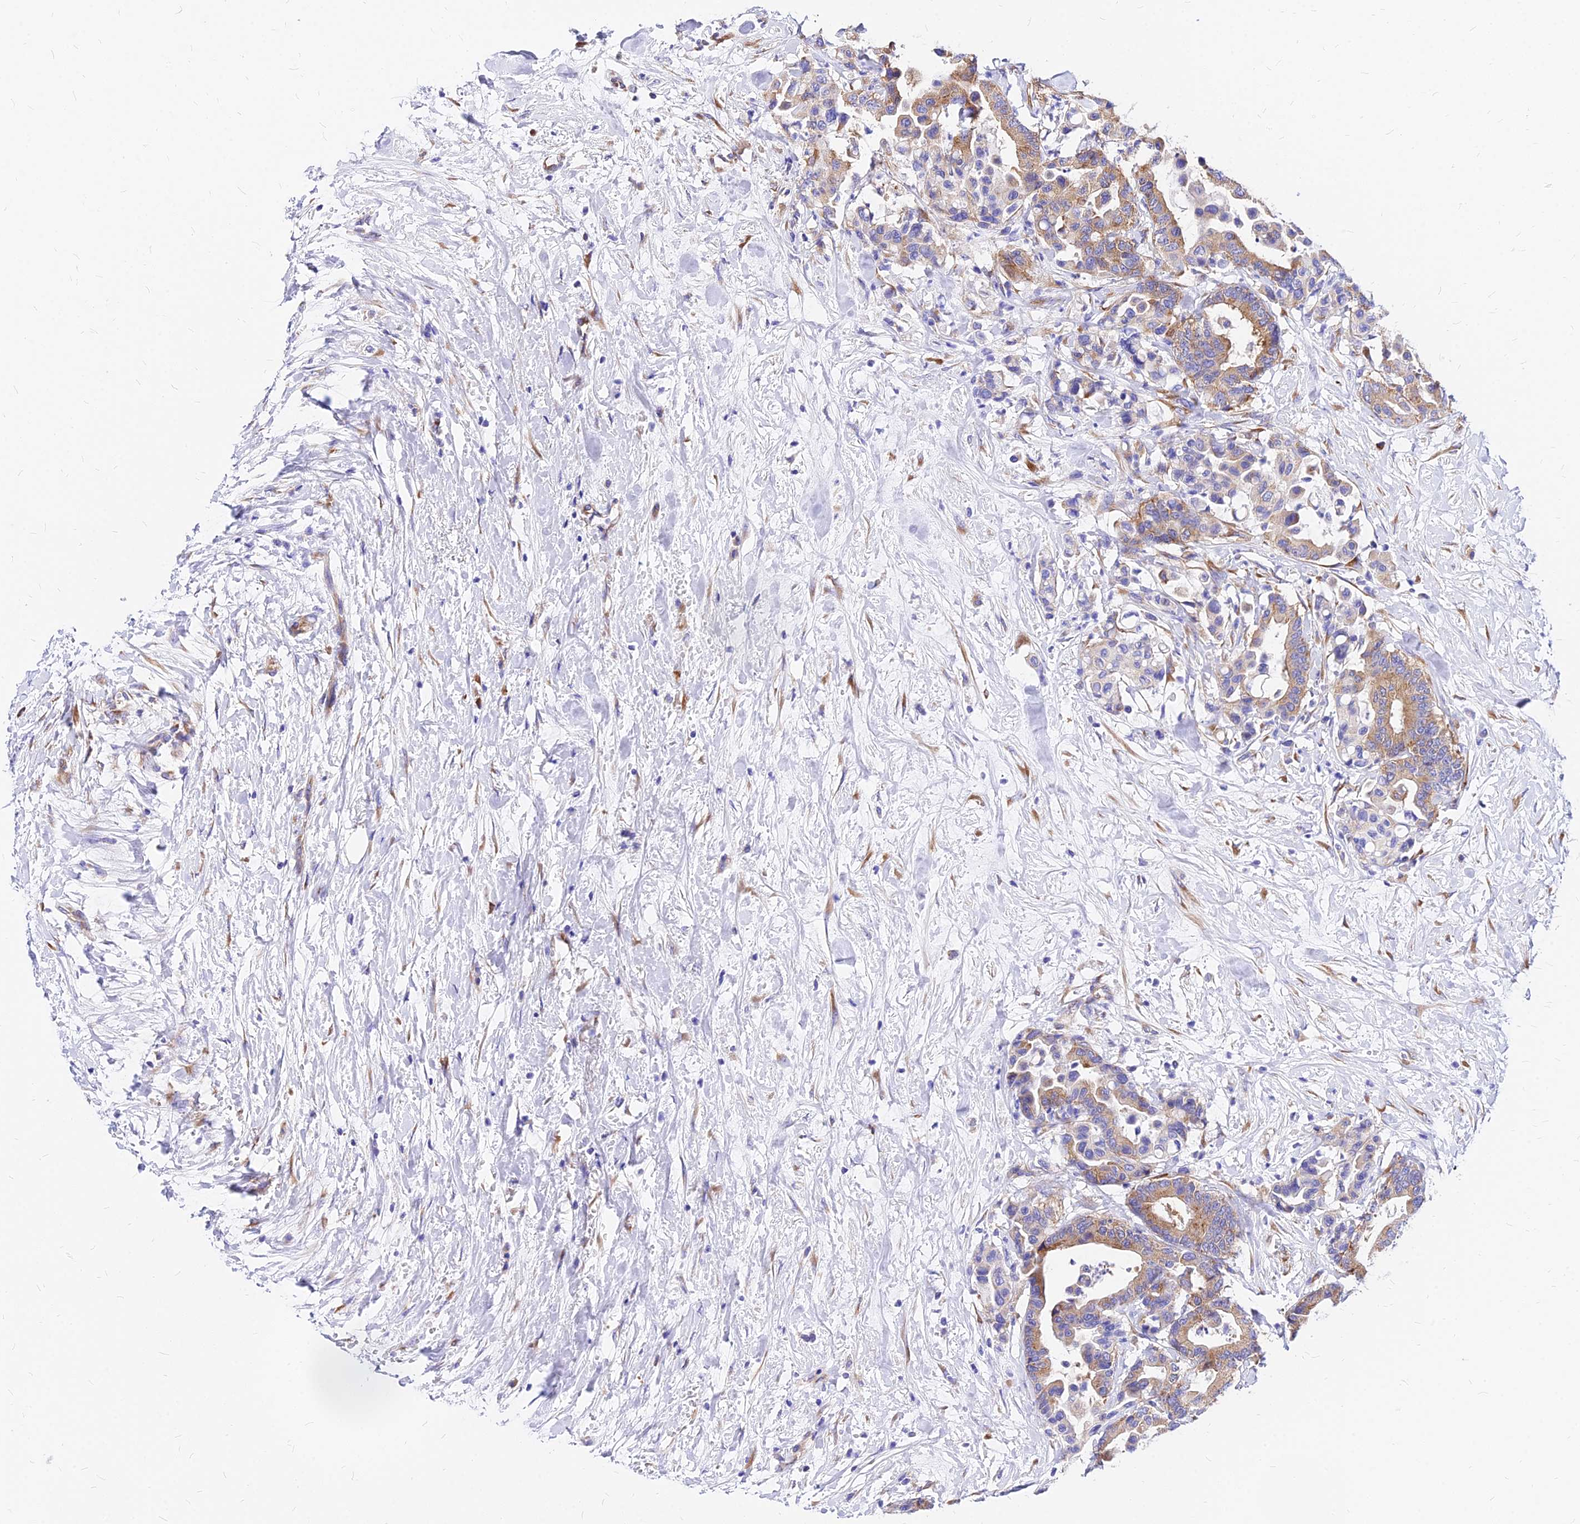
{"staining": {"intensity": "moderate", "quantity": ">75%", "location": "cytoplasmic/membranous"}, "tissue": "colorectal cancer", "cell_type": "Tumor cells", "image_type": "cancer", "snomed": [{"axis": "morphology", "description": "Normal tissue, NOS"}, {"axis": "morphology", "description": "Adenocarcinoma, NOS"}, {"axis": "topography", "description": "Colon"}], "caption": "Adenocarcinoma (colorectal) tissue displays moderate cytoplasmic/membranous staining in approximately >75% of tumor cells, visualized by immunohistochemistry. Immunohistochemistry stains the protein of interest in brown and the nuclei are stained blue.", "gene": "RPL19", "patient": {"sex": "male", "age": 82}}